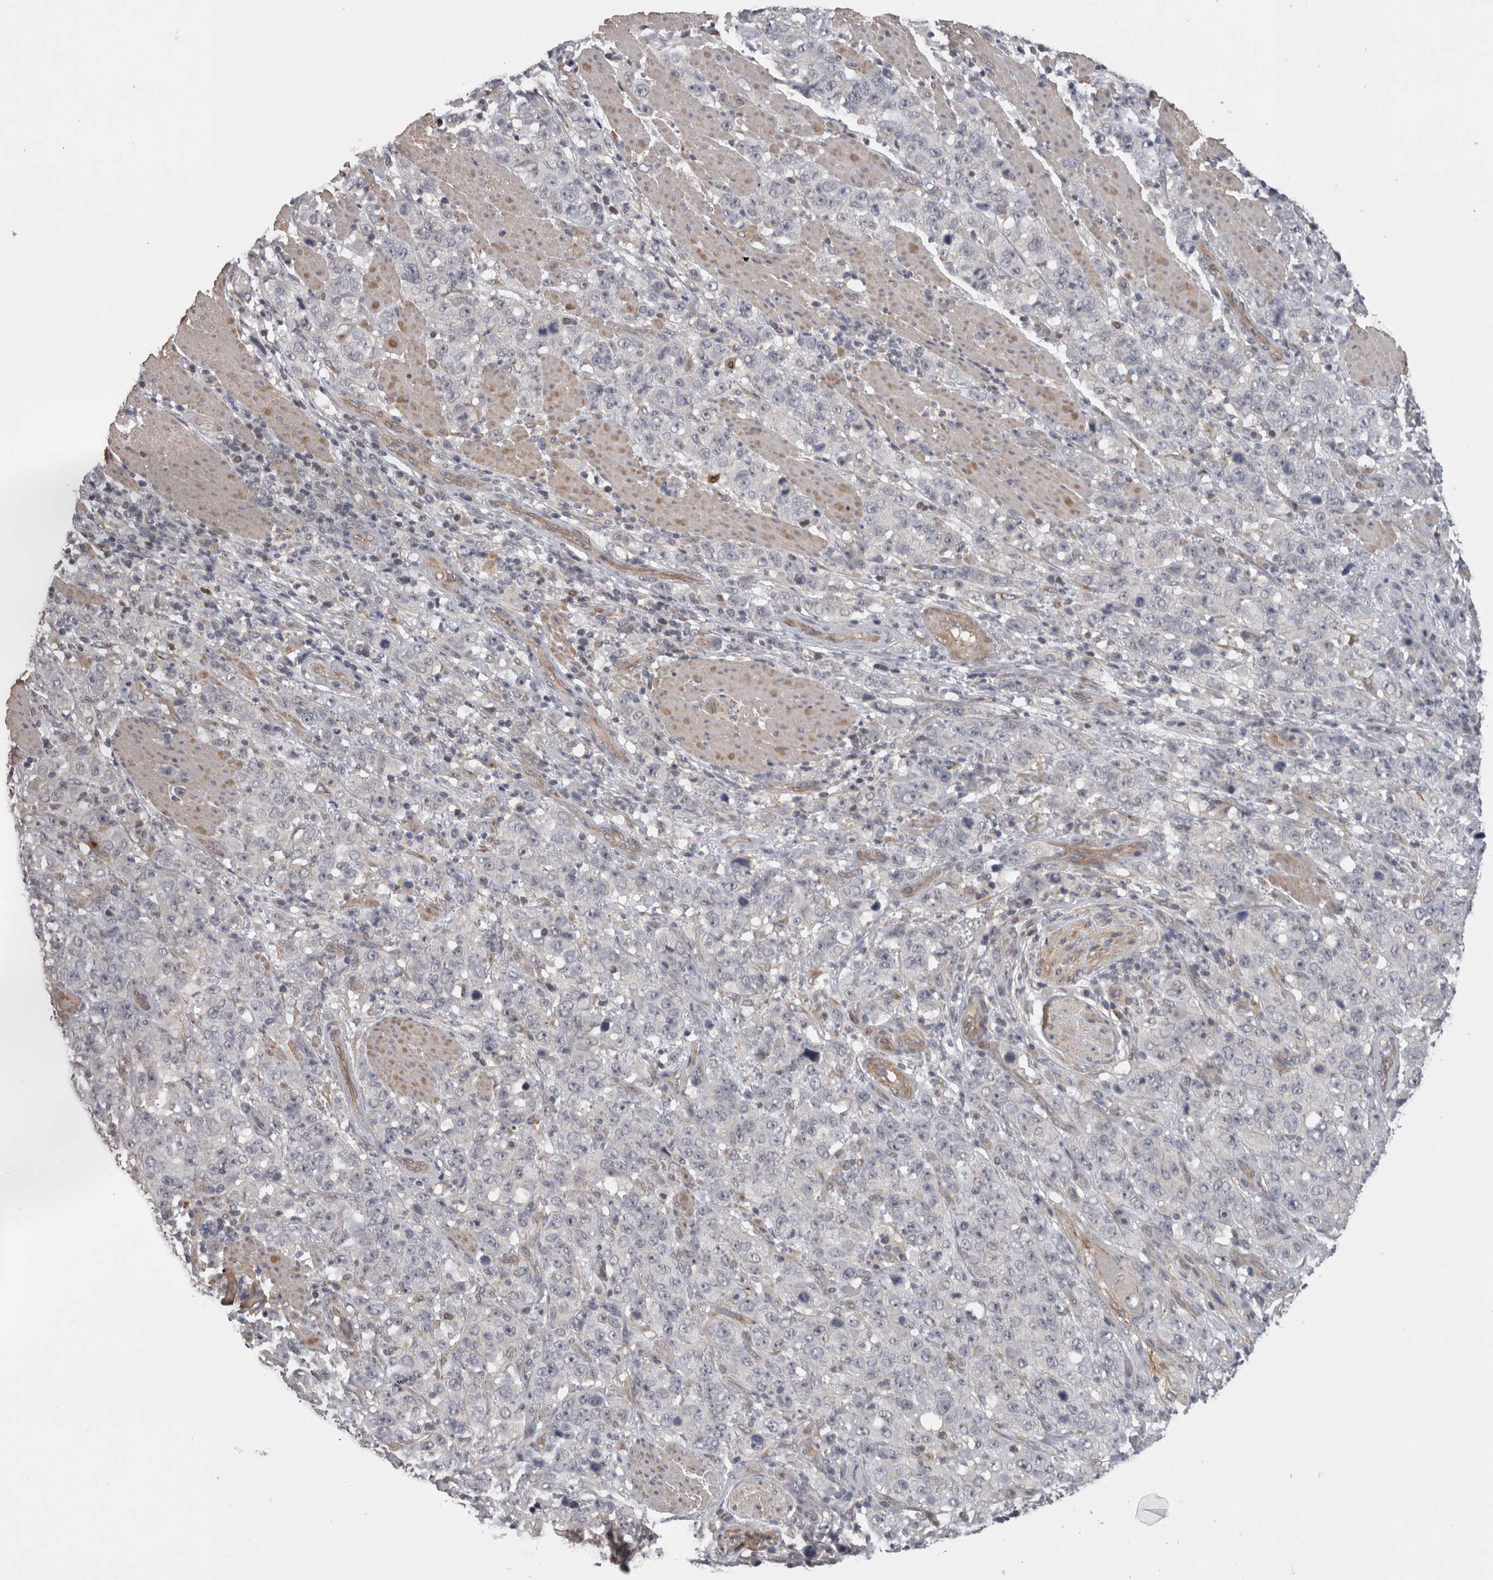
{"staining": {"intensity": "negative", "quantity": "none", "location": "none"}, "tissue": "stomach cancer", "cell_type": "Tumor cells", "image_type": "cancer", "snomed": [{"axis": "morphology", "description": "Adenocarcinoma, NOS"}, {"axis": "topography", "description": "Stomach"}], "caption": "This micrograph is of adenocarcinoma (stomach) stained with immunohistochemistry to label a protein in brown with the nuclei are counter-stained blue. There is no positivity in tumor cells.", "gene": "RMDN1", "patient": {"sex": "male", "age": 48}}